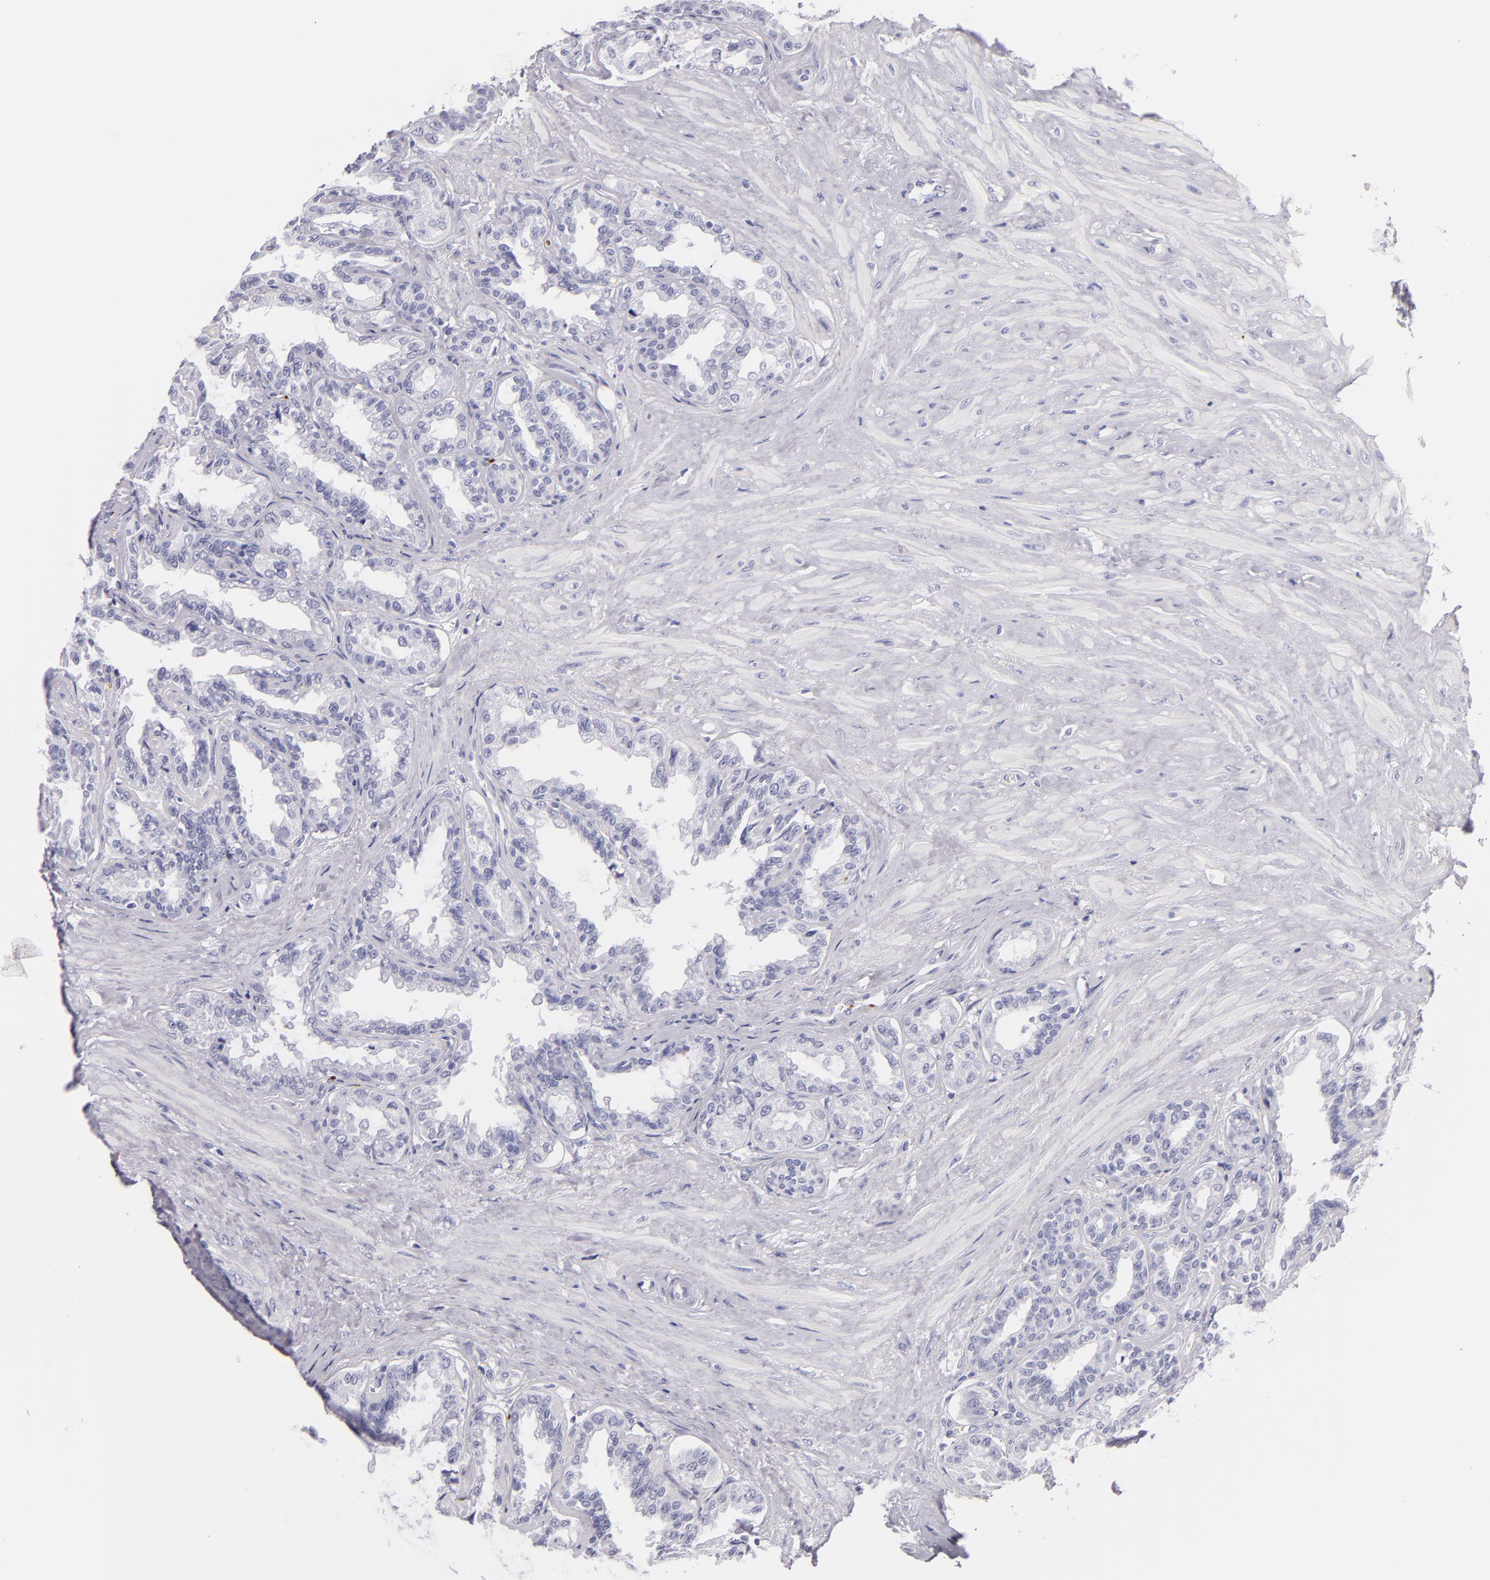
{"staining": {"intensity": "negative", "quantity": "none", "location": "none"}, "tissue": "seminal vesicle", "cell_type": "Glandular cells", "image_type": "normal", "snomed": [{"axis": "morphology", "description": "Normal tissue, NOS"}, {"axis": "morphology", "description": "Inflammation, NOS"}, {"axis": "topography", "description": "Urinary bladder"}, {"axis": "topography", "description": "Prostate"}, {"axis": "topography", "description": "Seminal veicle"}], "caption": "High power microscopy image of an immunohistochemistry photomicrograph of unremarkable seminal vesicle, revealing no significant positivity in glandular cells. The staining was performed using DAB (3,3'-diaminobenzidine) to visualize the protein expression in brown, while the nuclei were stained in blue with hematoxylin (Magnification: 20x).", "gene": "GP1BA", "patient": {"sex": "male", "age": 82}}